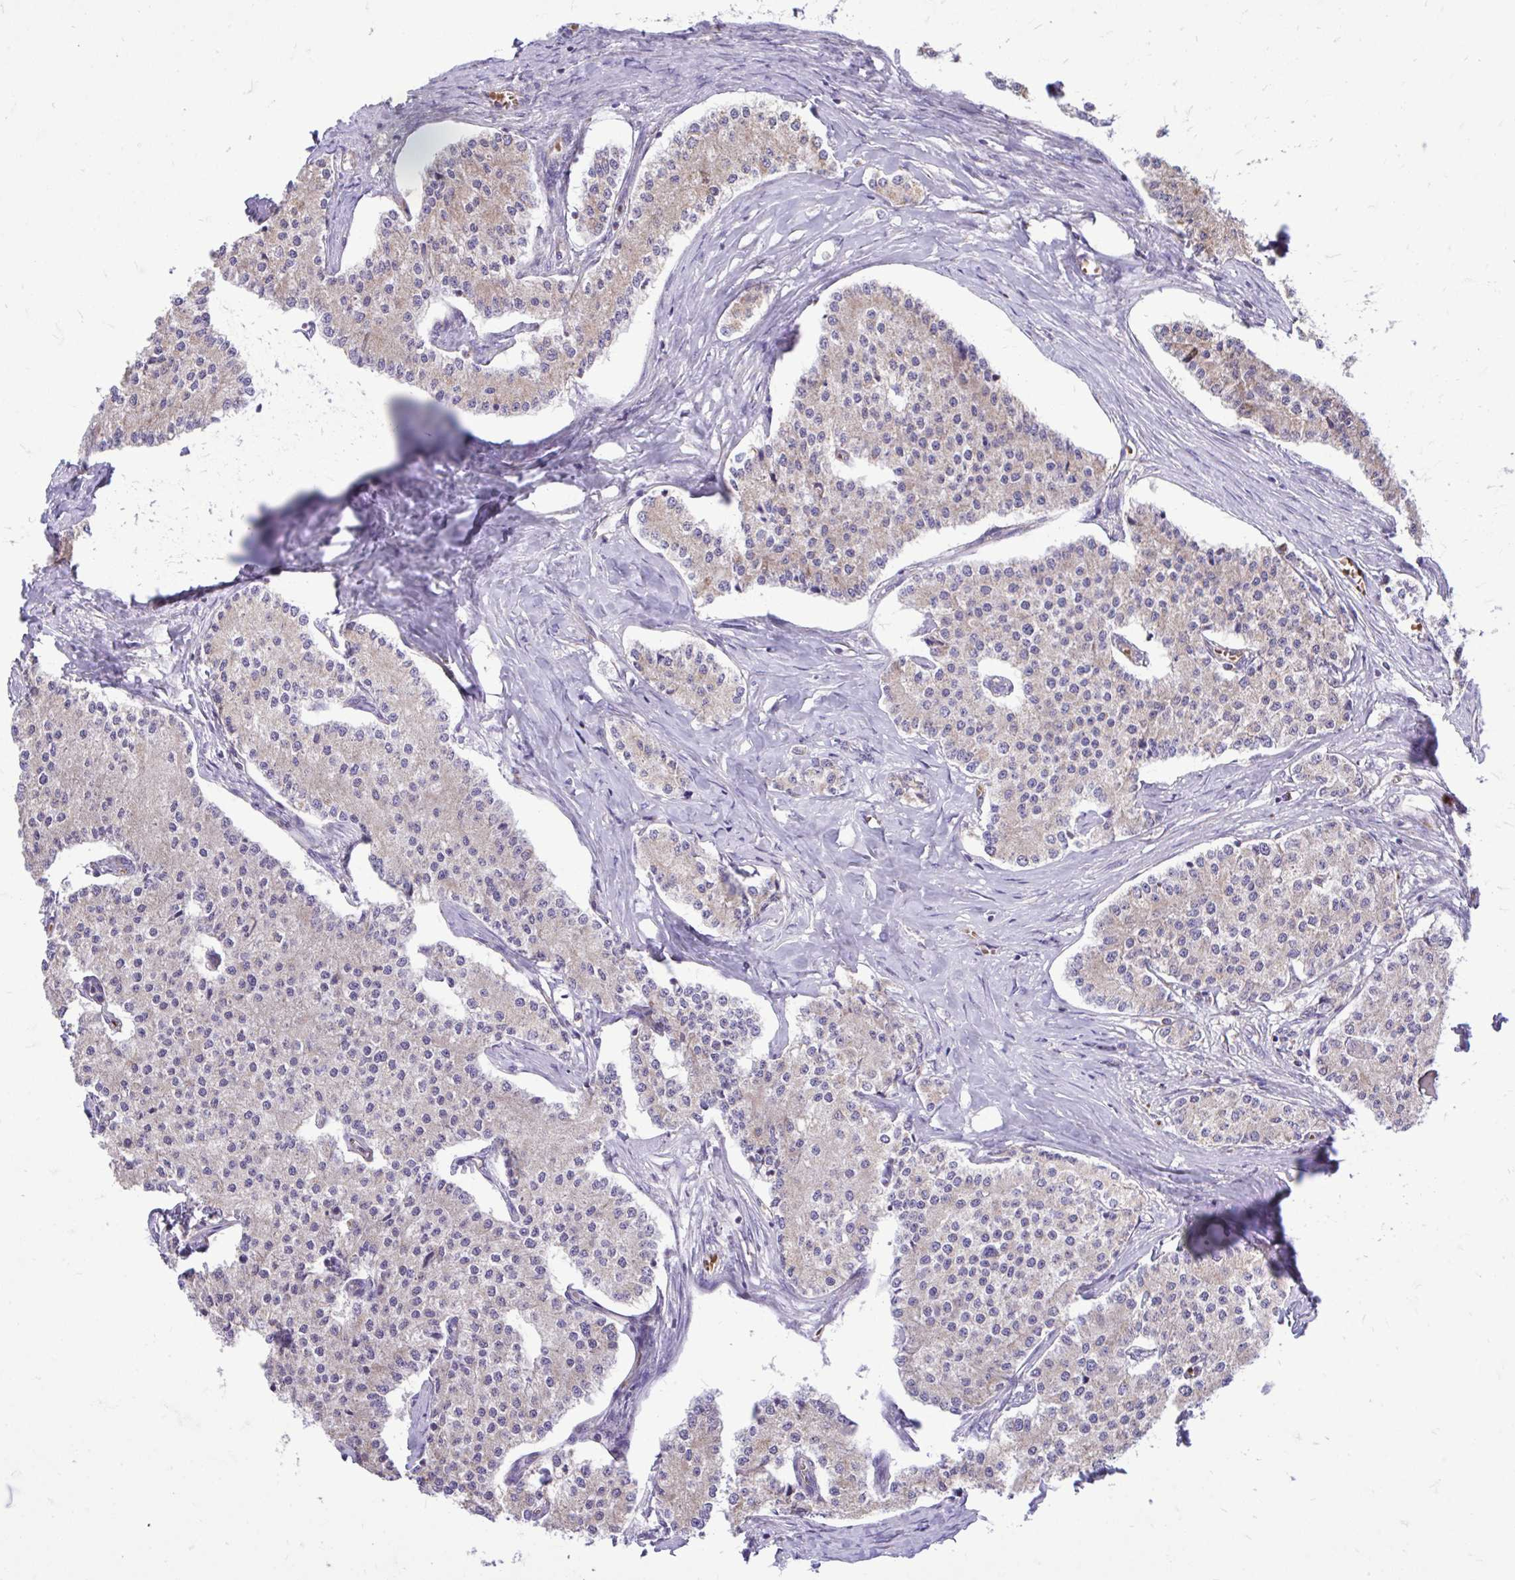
{"staining": {"intensity": "negative", "quantity": "none", "location": "none"}, "tissue": "carcinoid", "cell_type": "Tumor cells", "image_type": "cancer", "snomed": [{"axis": "morphology", "description": "Carcinoid, malignant, NOS"}, {"axis": "topography", "description": "Colon"}], "caption": "There is no significant staining in tumor cells of carcinoid.", "gene": "UBE2C", "patient": {"sex": "female", "age": 52}}